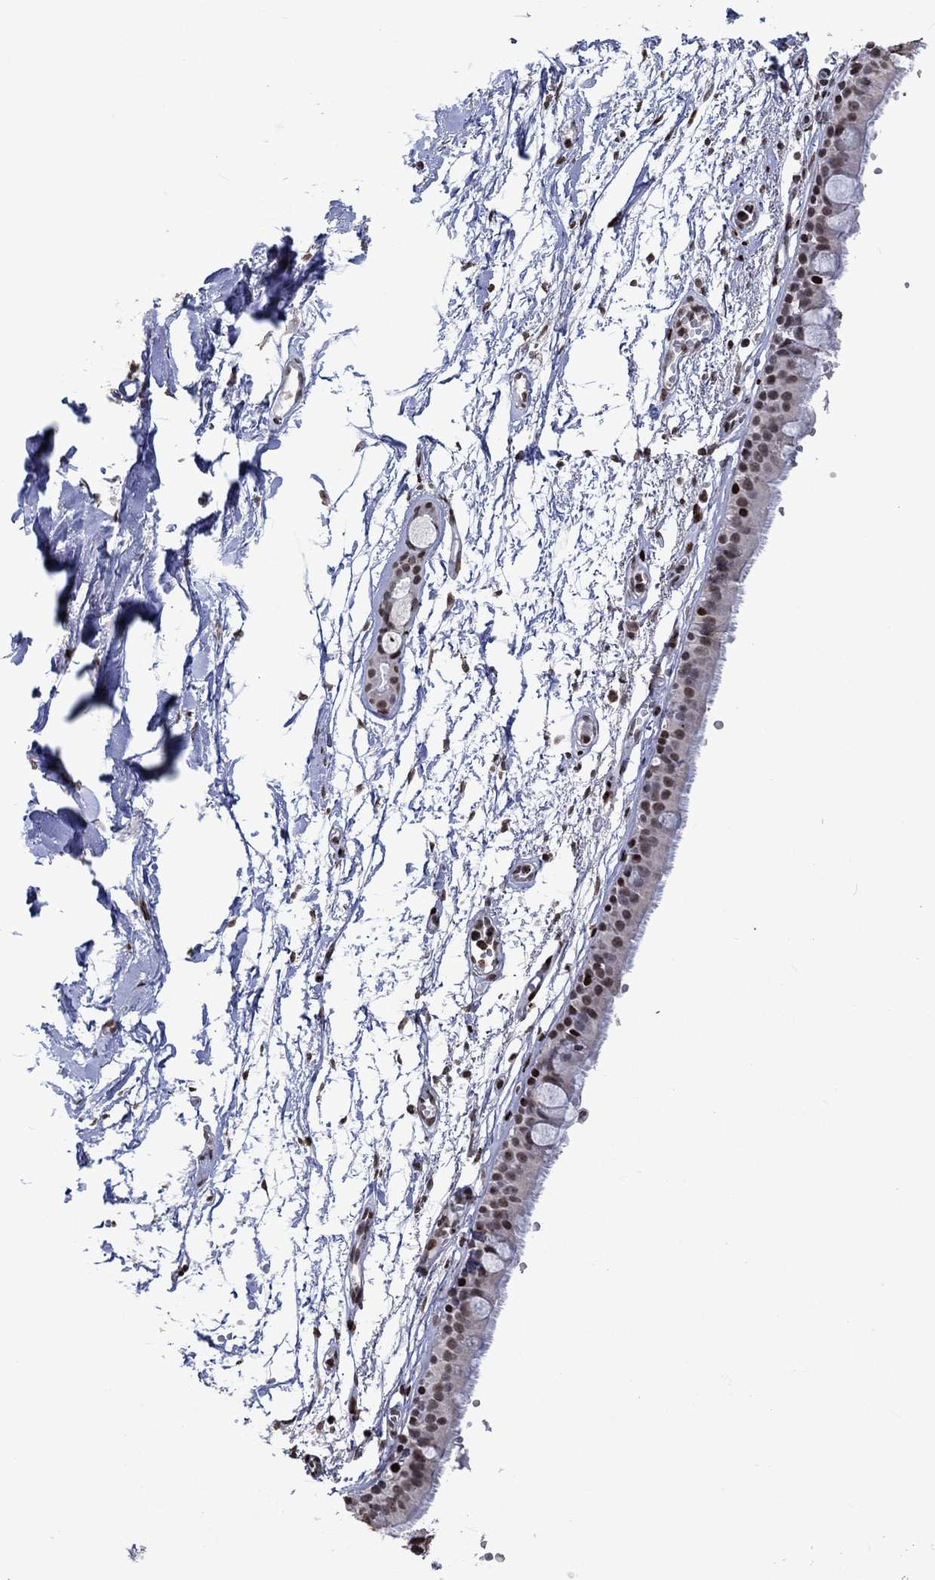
{"staining": {"intensity": "strong", "quantity": "25%-75%", "location": "nuclear"}, "tissue": "bronchus", "cell_type": "Respiratory epithelial cells", "image_type": "normal", "snomed": [{"axis": "morphology", "description": "Normal tissue, NOS"}, {"axis": "topography", "description": "Cartilage tissue"}, {"axis": "topography", "description": "Bronchus"}], "caption": "Protein analysis of normal bronchus displays strong nuclear expression in about 25%-75% of respiratory epithelial cells. The staining was performed using DAB (3,3'-diaminobenzidine) to visualize the protein expression in brown, while the nuclei were stained in blue with hematoxylin (Magnification: 20x).", "gene": "SRSF3", "patient": {"sex": "male", "age": 66}}